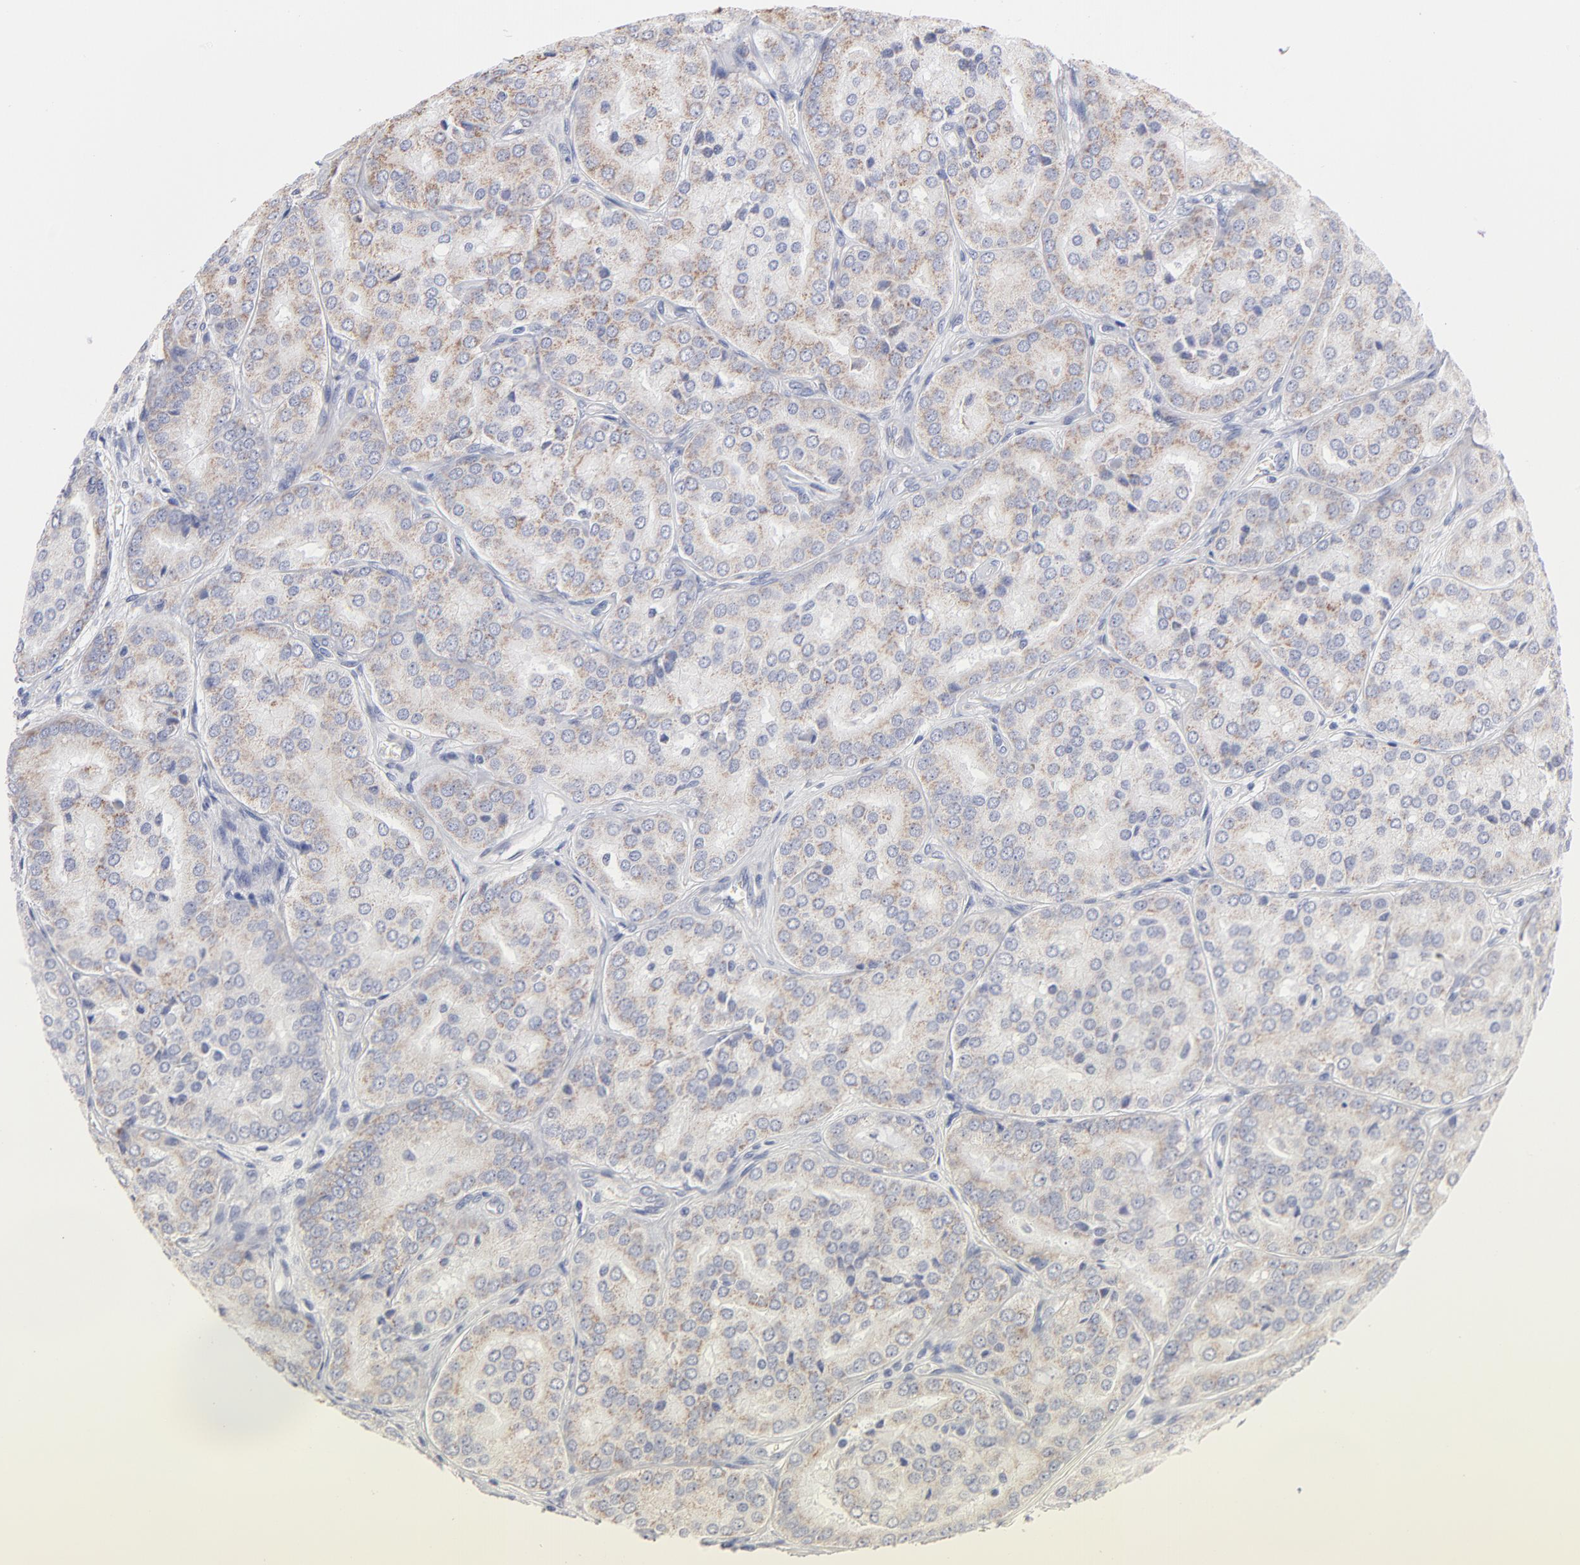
{"staining": {"intensity": "weak", "quantity": ">75%", "location": "cytoplasmic/membranous"}, "tissue": "prostate cancer", "cell_type": "Tumor cells", "image_type": "cancer", "snomed": [{"axis": "morphology", "description": "Adenocarcinoma, High grade"}, {"axis": "topography", "description": "Prostate"}], "caption": "Immunohistochemistry (IHC) of prostate cancer (adenocarcinoma (high-grade)) shows low levels of weak cytoplasmic/membranous staining in about >75% of tumor cells.", "gene": "TST", "patient": {"sex": "male", "age": 64}}